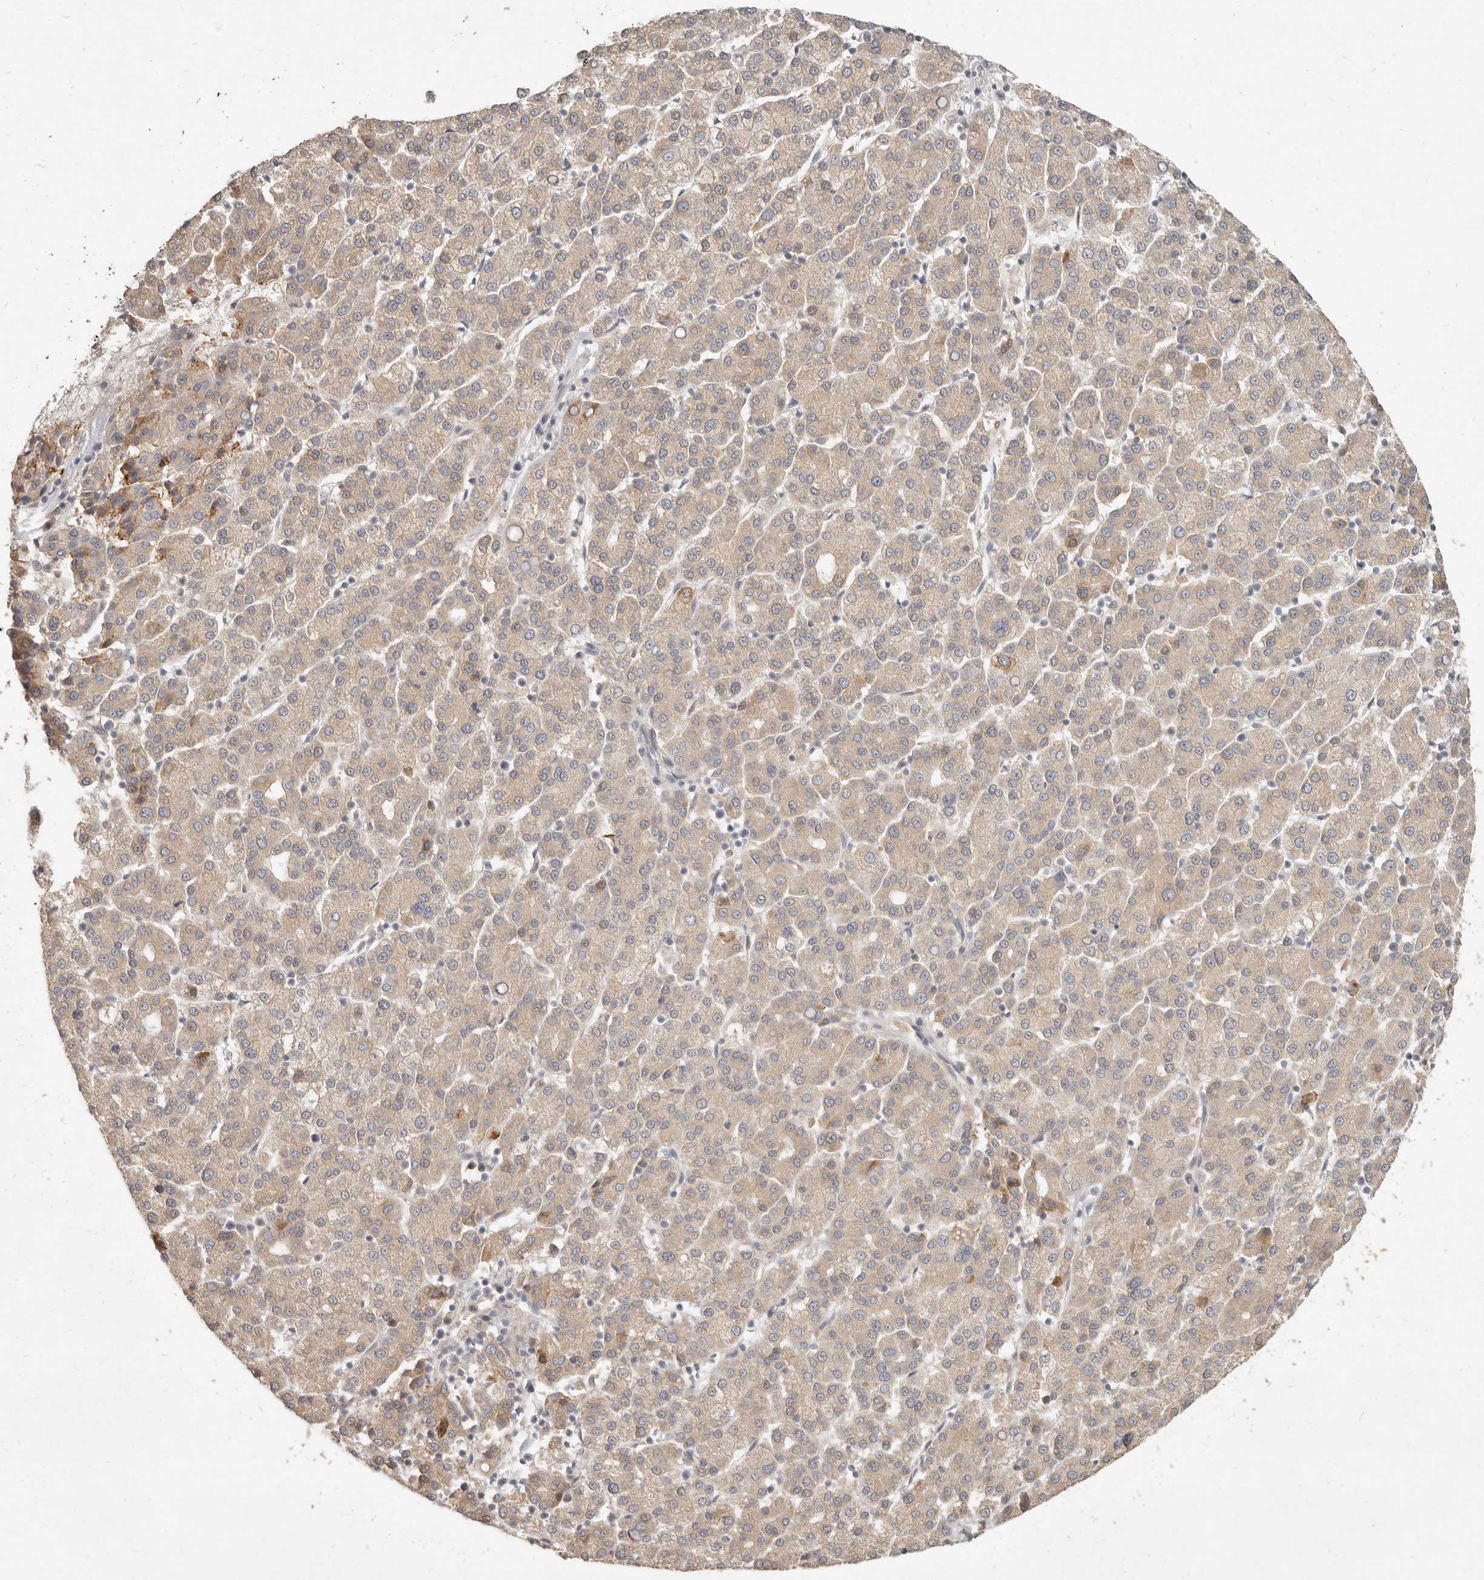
{"staining": {"intensity": "weak", "quantity": ">75%", "location": "cytoplasmic/membranous"}, "tissue": "liver cancer", "cell_type": "Tumor cells", "image_type": "cancer", "snomed": [{"axis": "morphology", "description": "Carcinoma, Hepatocellular, NOS"}, {"axis": "topography", "description": "Liver"}], "caption": "Weak cytoplasmic/membranous positivity for a protein is seen in approximately >75% of tumor cells of liver cancer using IHC.", "gene": "UBXN11", "patient": {"sex": "female", "age": 58}}